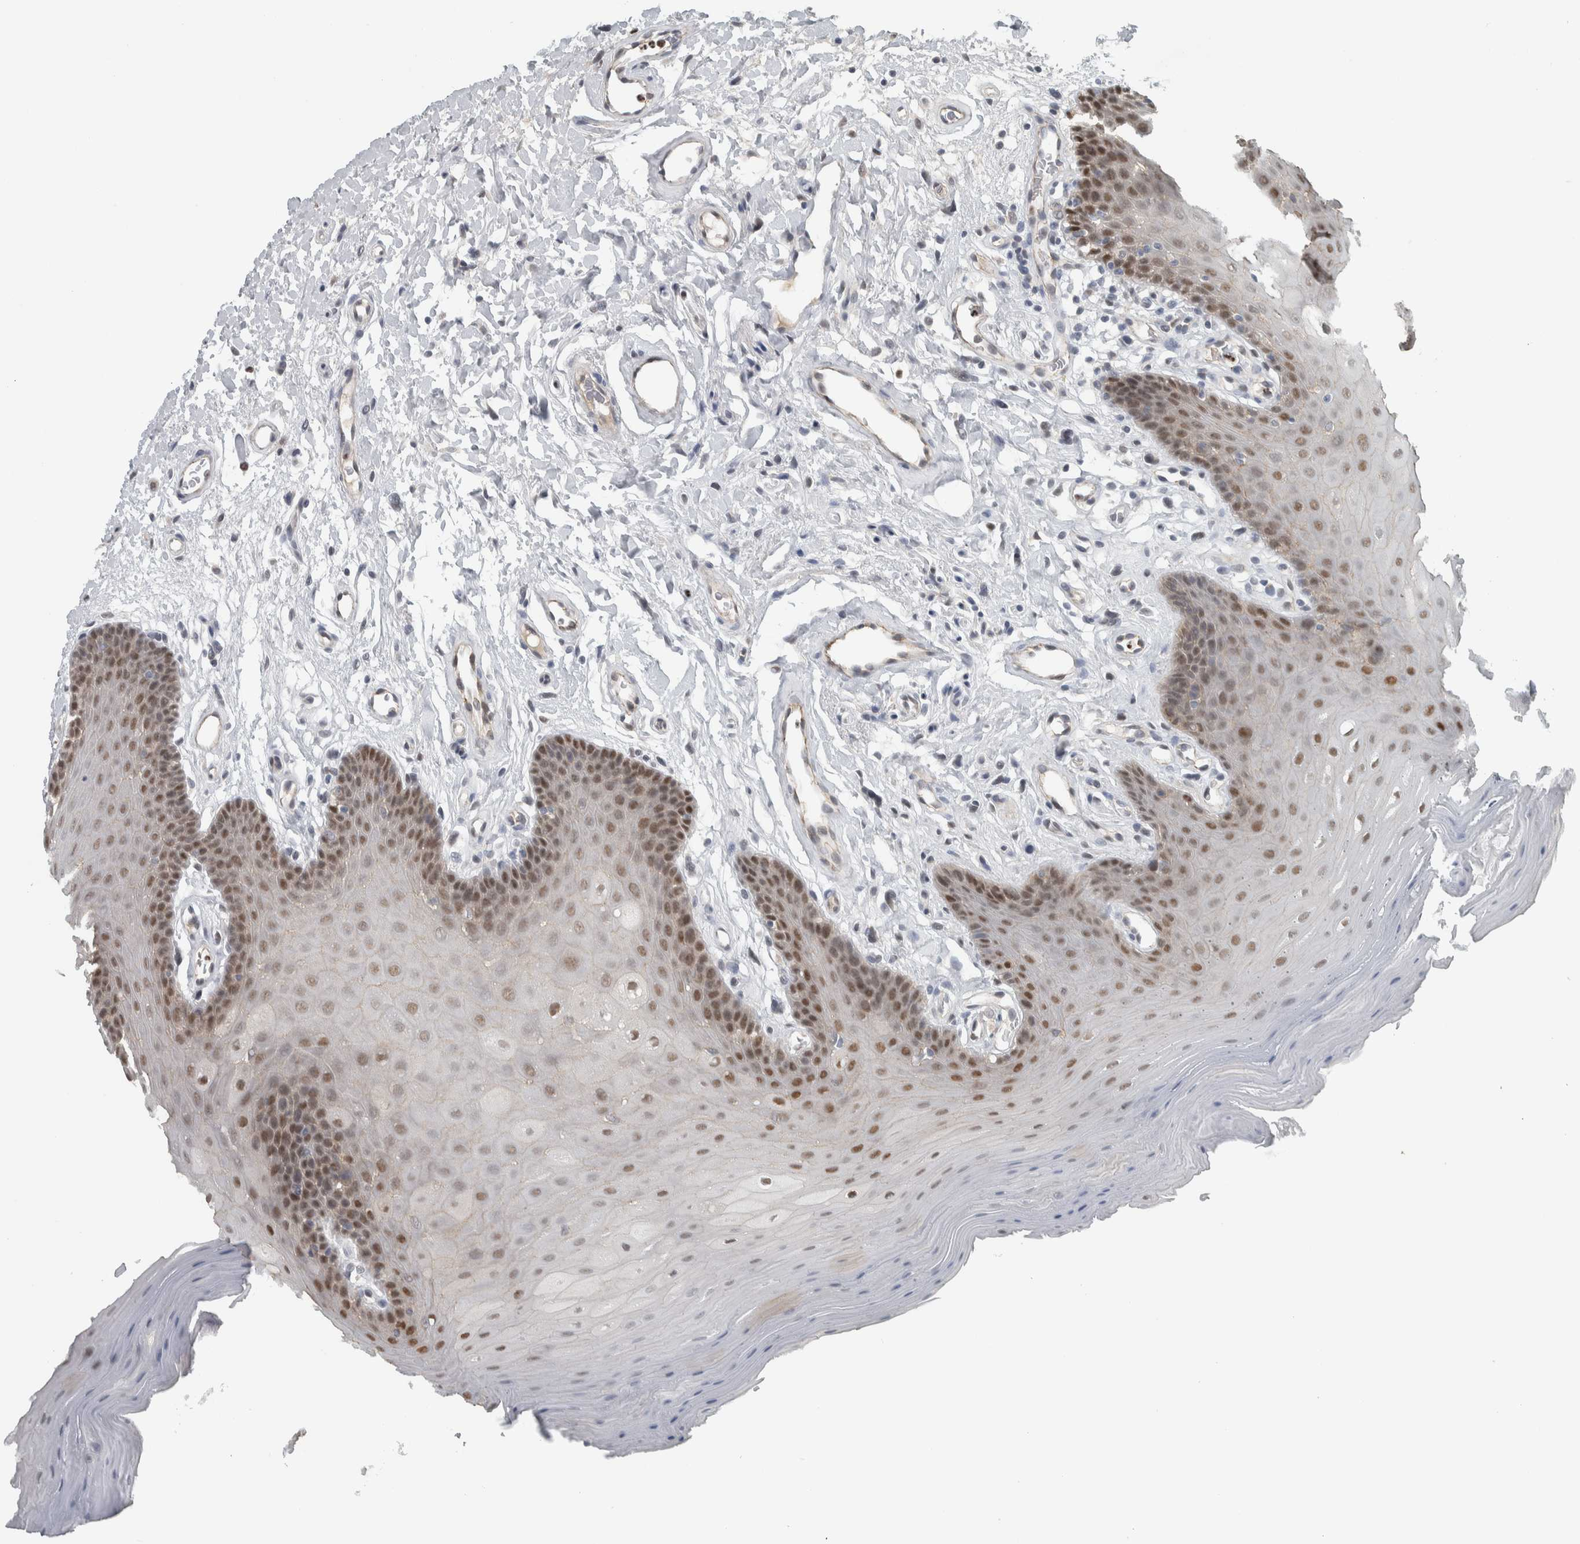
{"staining": {"intensity": "moderate", "quantity": ">75%", "location": "nuclear"}, "tissue": "oral mucosa", "cell_type": "Squamous epithelial cells", "image_type": "normal", "snomed": [{"axis": "morphology", "description": "Normal tissue, NOS"}, {"axis": "morphology", "description": "Squamous cell carcinoma, NOS"}, {"axis": "topography", "description": "Oral tissue"}, {"axis": "topography", "description": "Head-Neck"}], "caption": "About >75% of squamous epithelial cells in normal oral mucosa reveal moderate nuclear protein expression as visualized by brown immunohistochemical staining.", "gene": "ADPRM", "patient": {"sex": "male", "age": 71}}